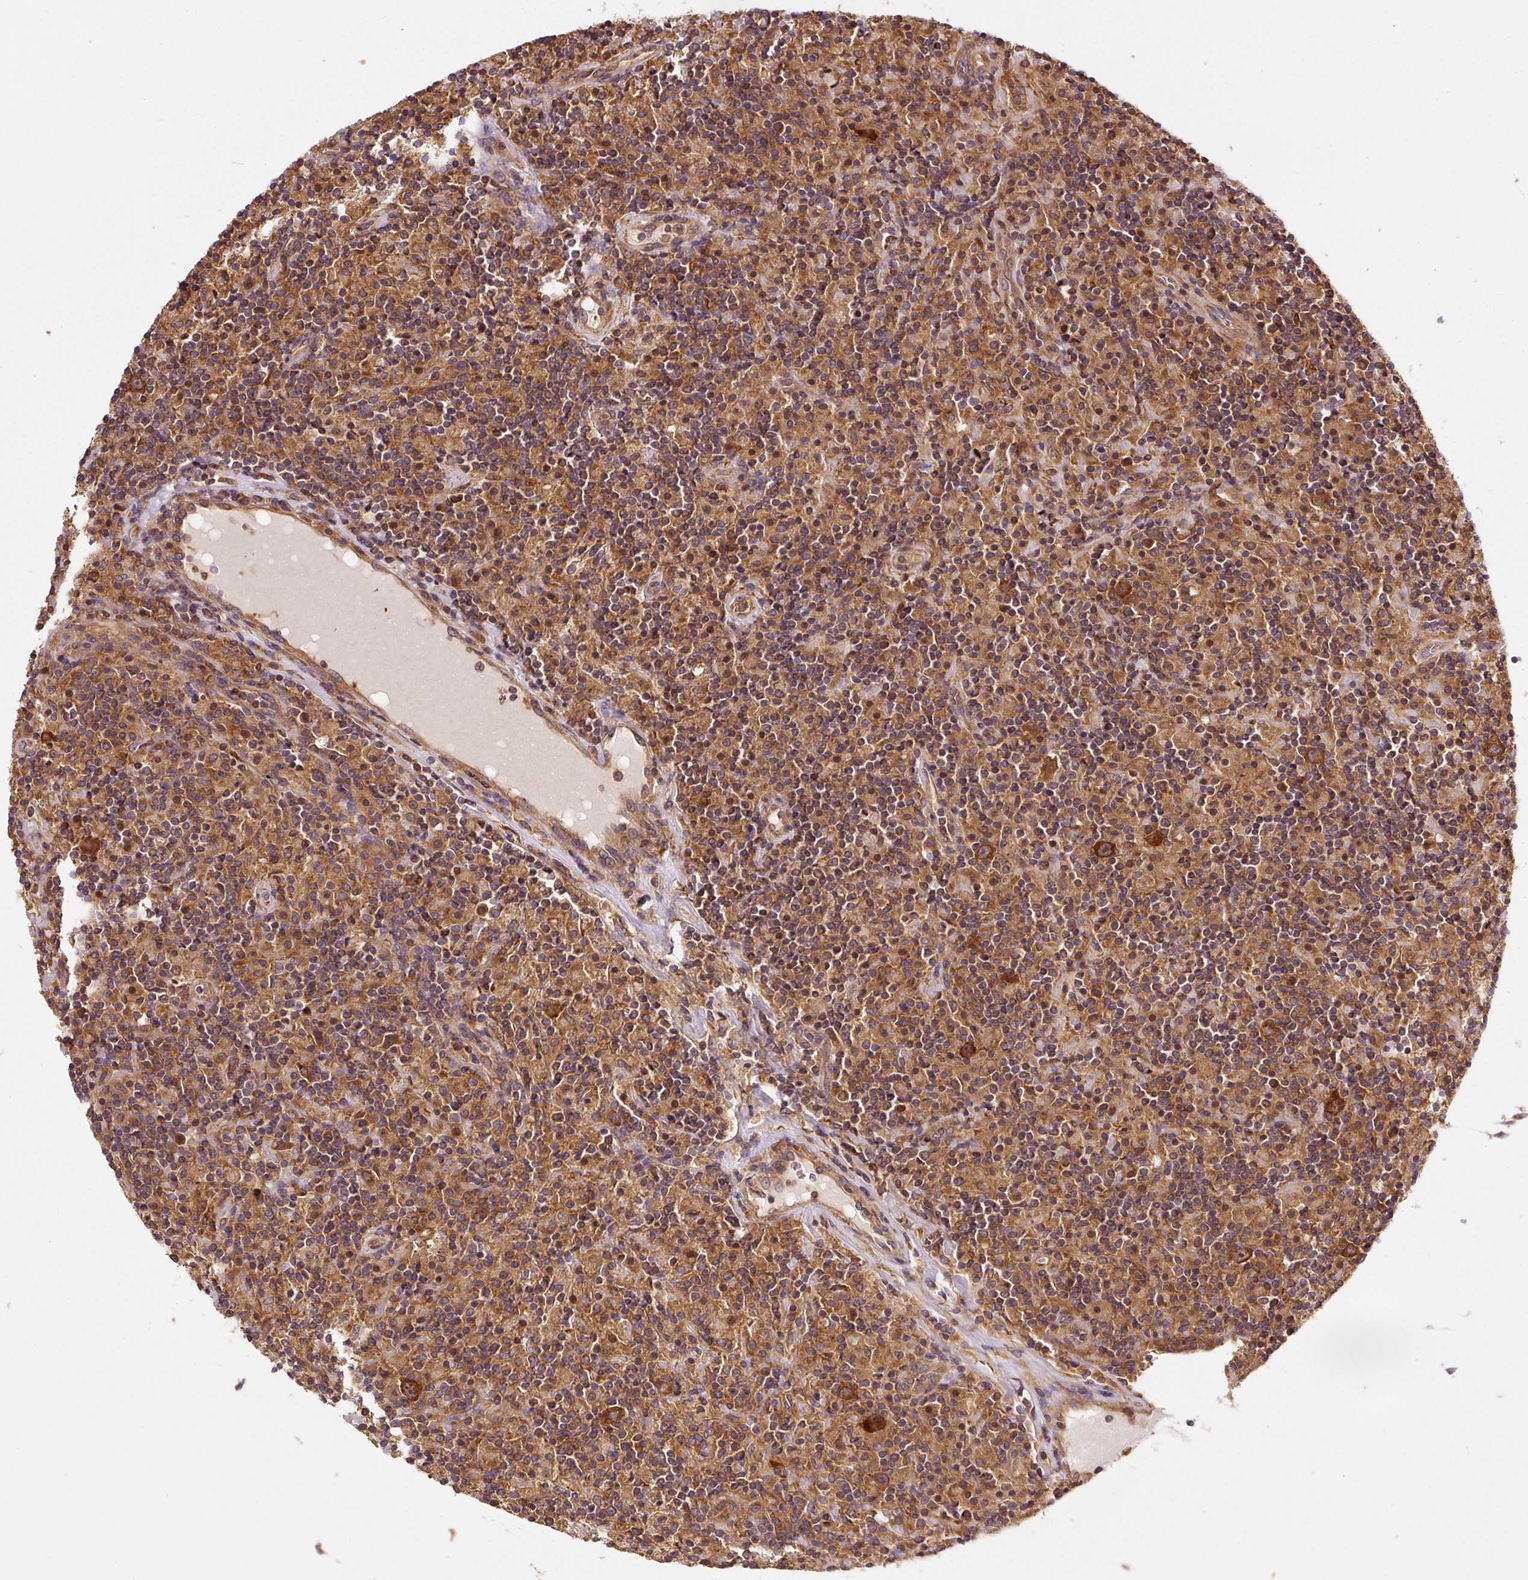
{"staining": {"intensity": "strong", "quantity": ">75%", "location": "cytoplasmic/membranous"}, "tissue": "lymphoma", "cell_type": "Tumor cells", "image_type": "cancer", "snomed": [{"axis": "morphology", "description": "Hodgkin's disease, NOS"}, {"axis": "topography", "description": "Lymph node"}], "caption": "Brown immunohistochemical staining in Hodgkin's disease shows strong cytoplasmic/membranous expression in approximately >75% of tumor cells.", "gene": "EIF2S2", "patient": {"sex": "male", "age": 70}}